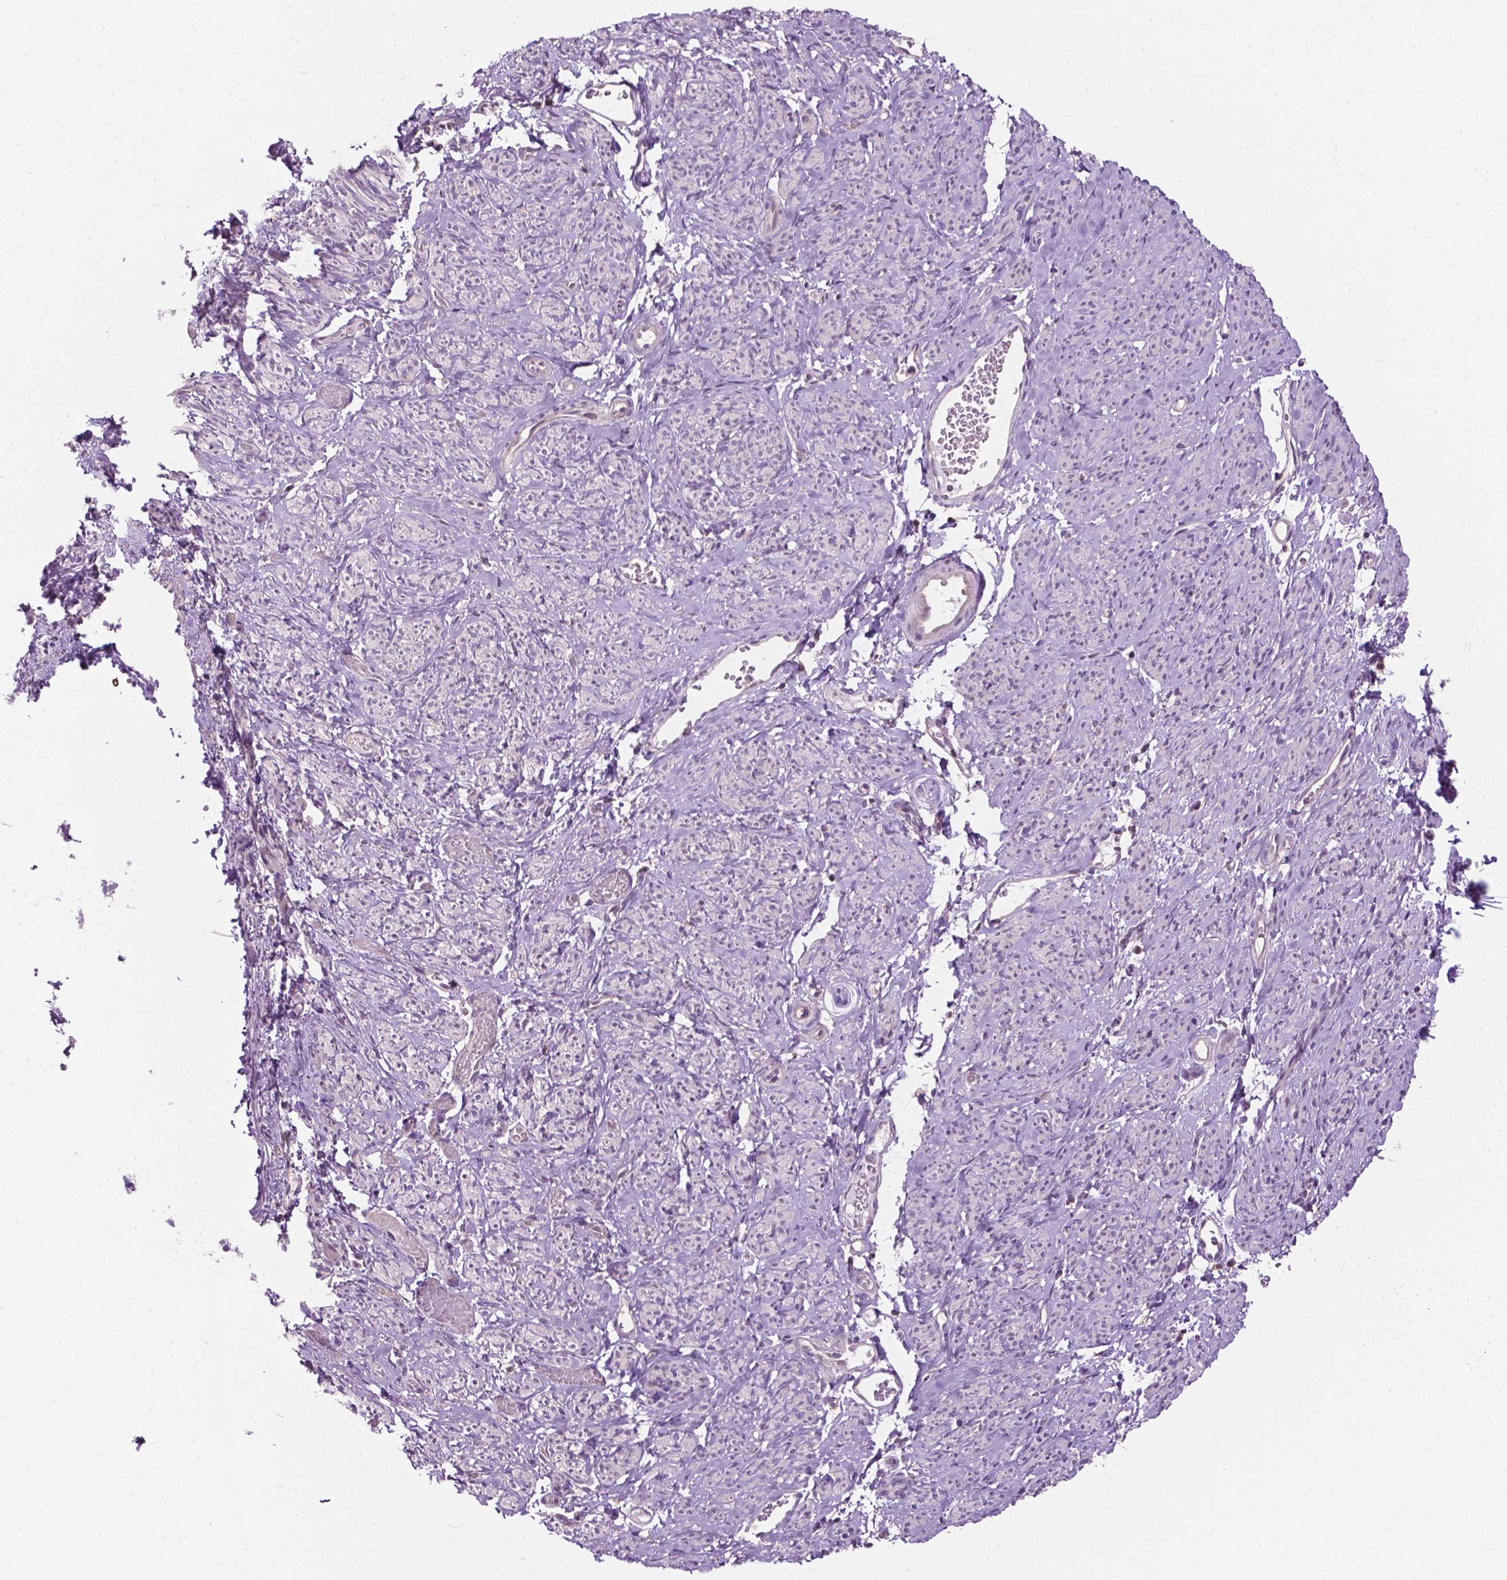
{"staining": {"intensity": "negative", "quantity": "none", "location": "none"}, "tissue": "smooth muscle", "cell_type": "Smooth muscle cells", "image_type": "normal", "snomed": [{"axis": "morphology", "description": "Normal tissue, NOS"}, {"axis": "topography", "description": "Smooth muscle"}], "caption": "DAB (3,3'-diaminobenzidine) immunohistochemical staining of benign smooth muscle reveals no significant staining in smooth muscle cells. (Brightfield microscopy of DAB (3,3'-diaminobenzidine) immunohistochemistry (IHC) at high magnification).", "gene": "MZT1", "patient": {"sex": "female", "age": 65}}